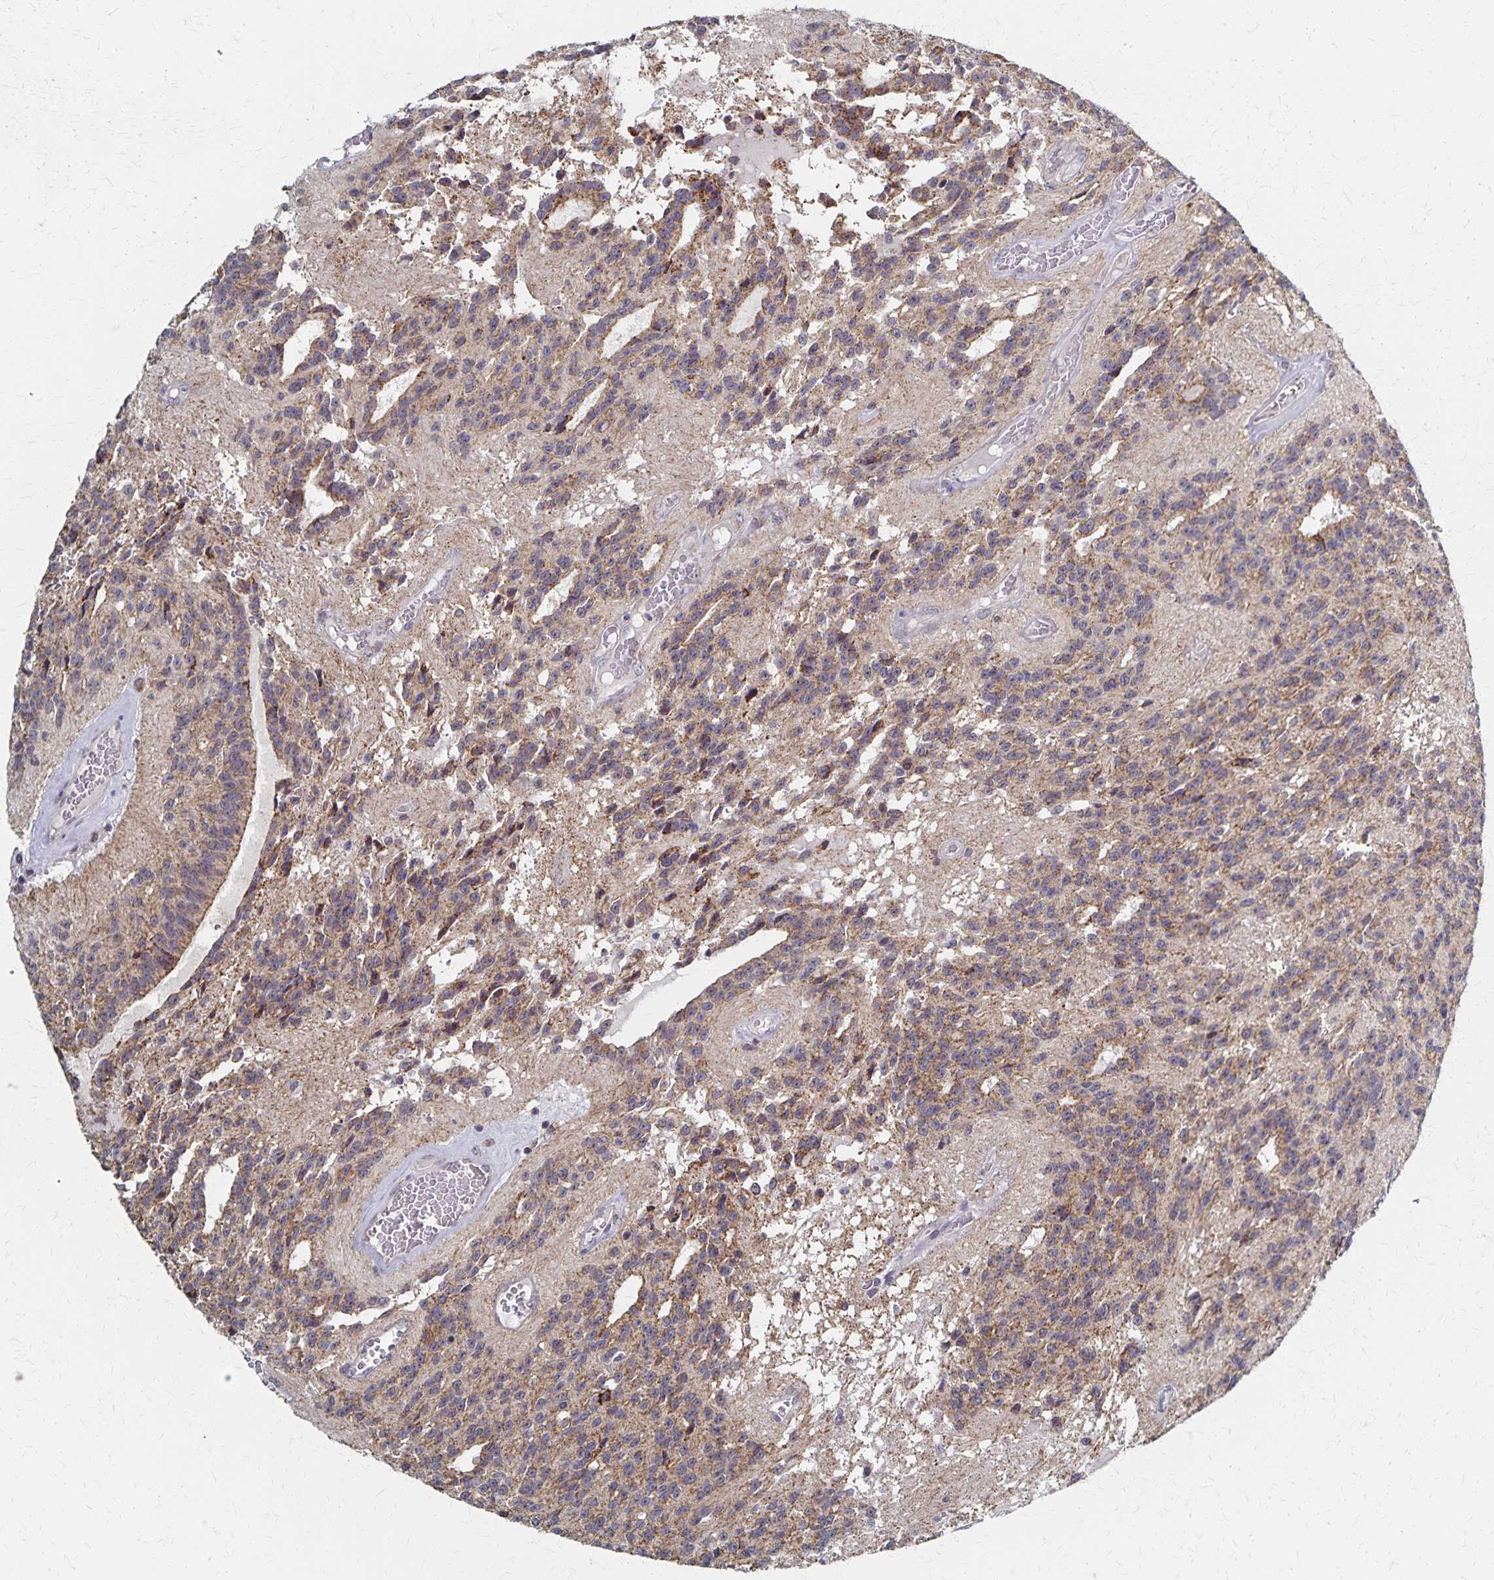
{"staining": {"intensity": "weak", "quantity": ">75%", "location": "cytoplasmic/membranous"}, "tissue": "glioma", "cell_type": "Tumor cells", "image_type": "cancer", "snomed": [{"axis": "morphology", "description": "Glioma, malignant, Low grade"}, {"axis": "topography", "description": "Brain"}], "caption": "Tumor cells show weak cytoplasmic/membranous expression in approximately >75% of cells in malignant glioma (low-grade).", "gene": "DYRK4", "patient": {"sex": "male", "age": 31}}